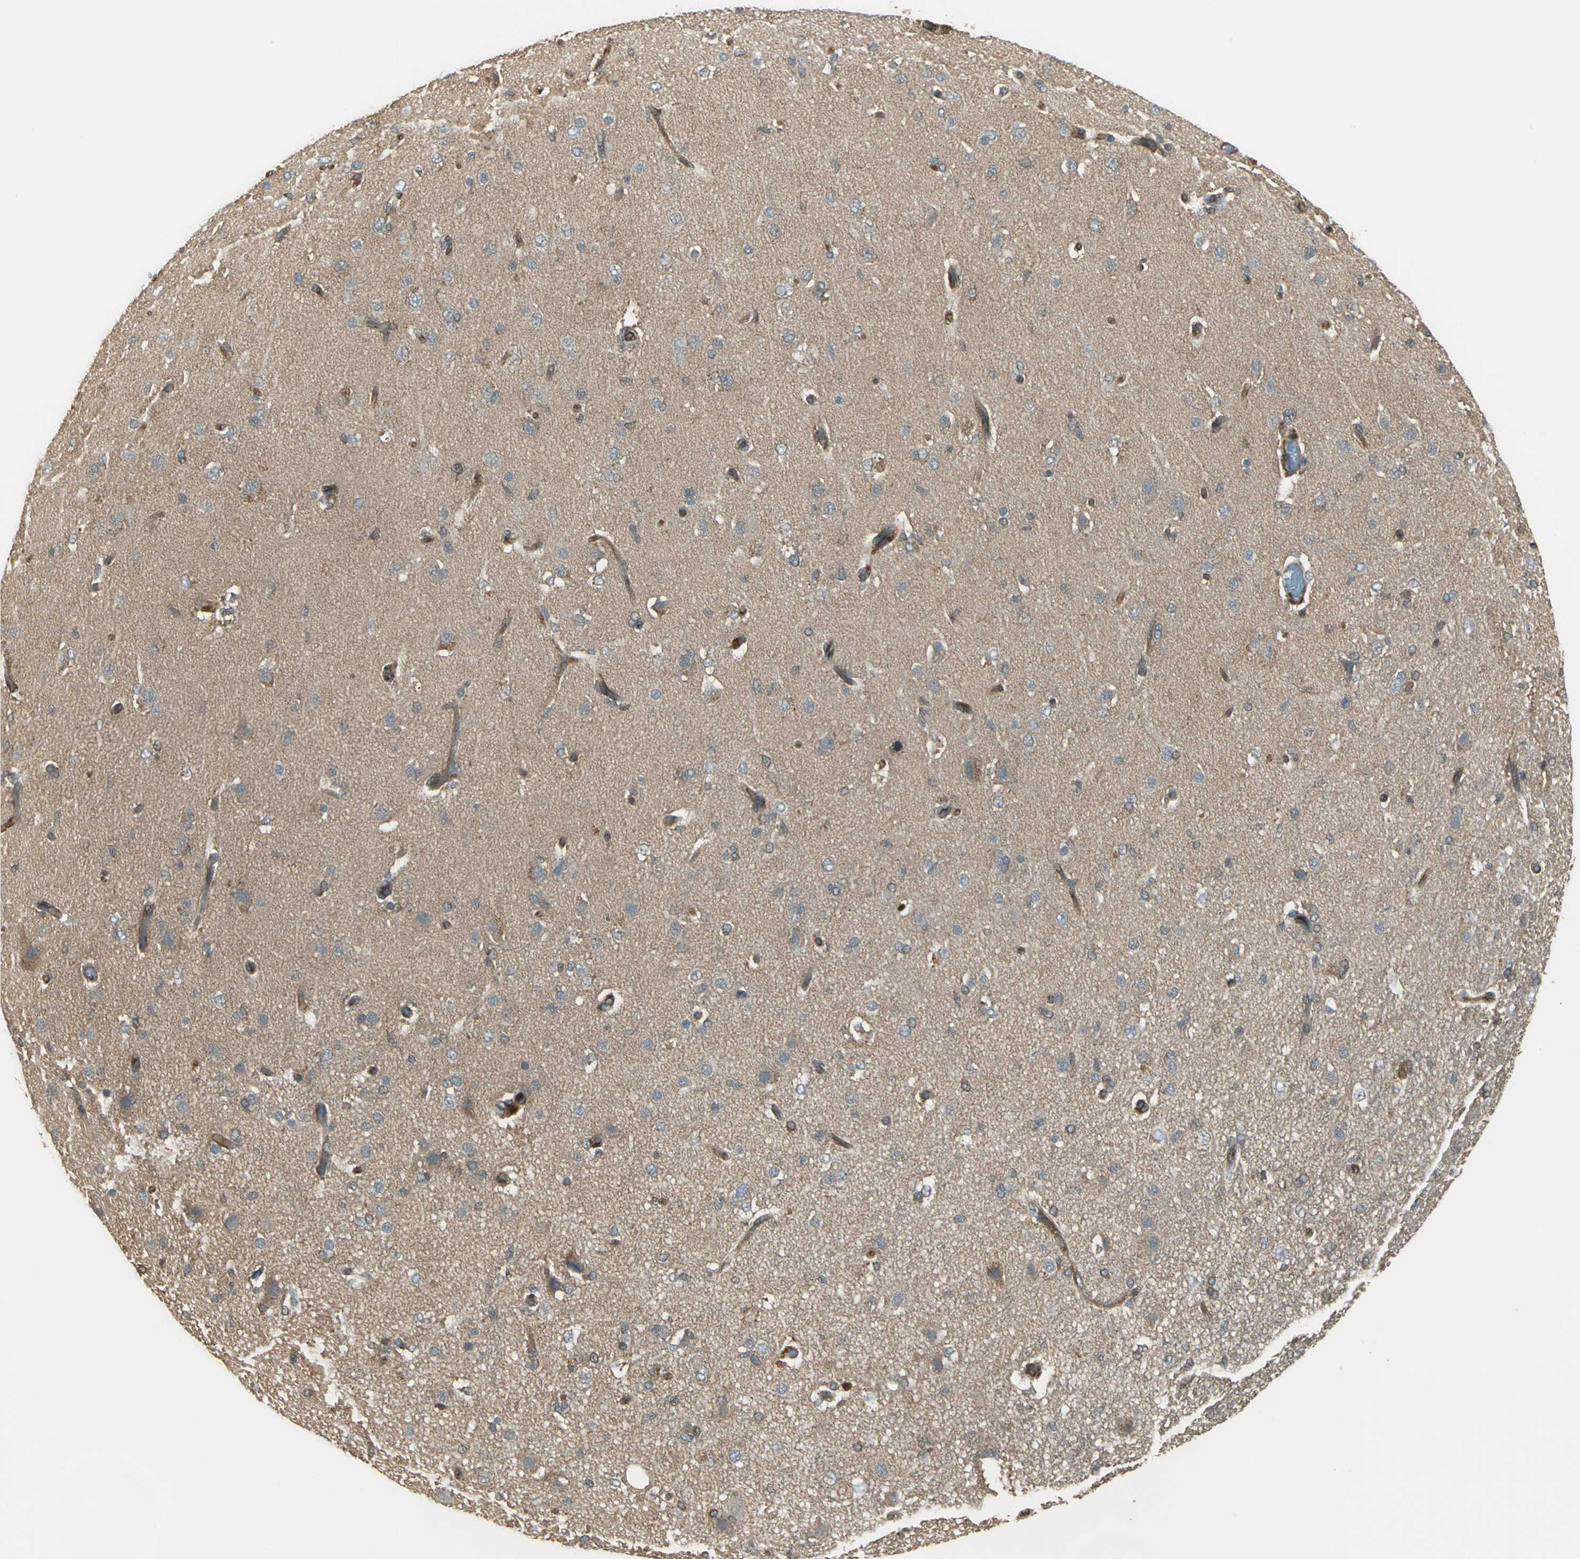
{"staining": {"intensity": "weak", "quantity": ">75%", "location": "cytoplasmic/membranous"}, "tissue": "glioma", "cell_type": "Tumor cells", "image_type": "cancer", "snomed": [{"axis": "morphology", "description": "Glioma, malignant, High grade"}, {"axis": "topography", "description": "Brain"}], "caption": "High-power microscopy captured an IHC image of malignant glioma (high-grade), revealing weak cytoplasmic/membranous positivity in approximately >75% of tumor cells.", "gene": "PRXL2B", "patient": {"sex": "male", "age": 33}}